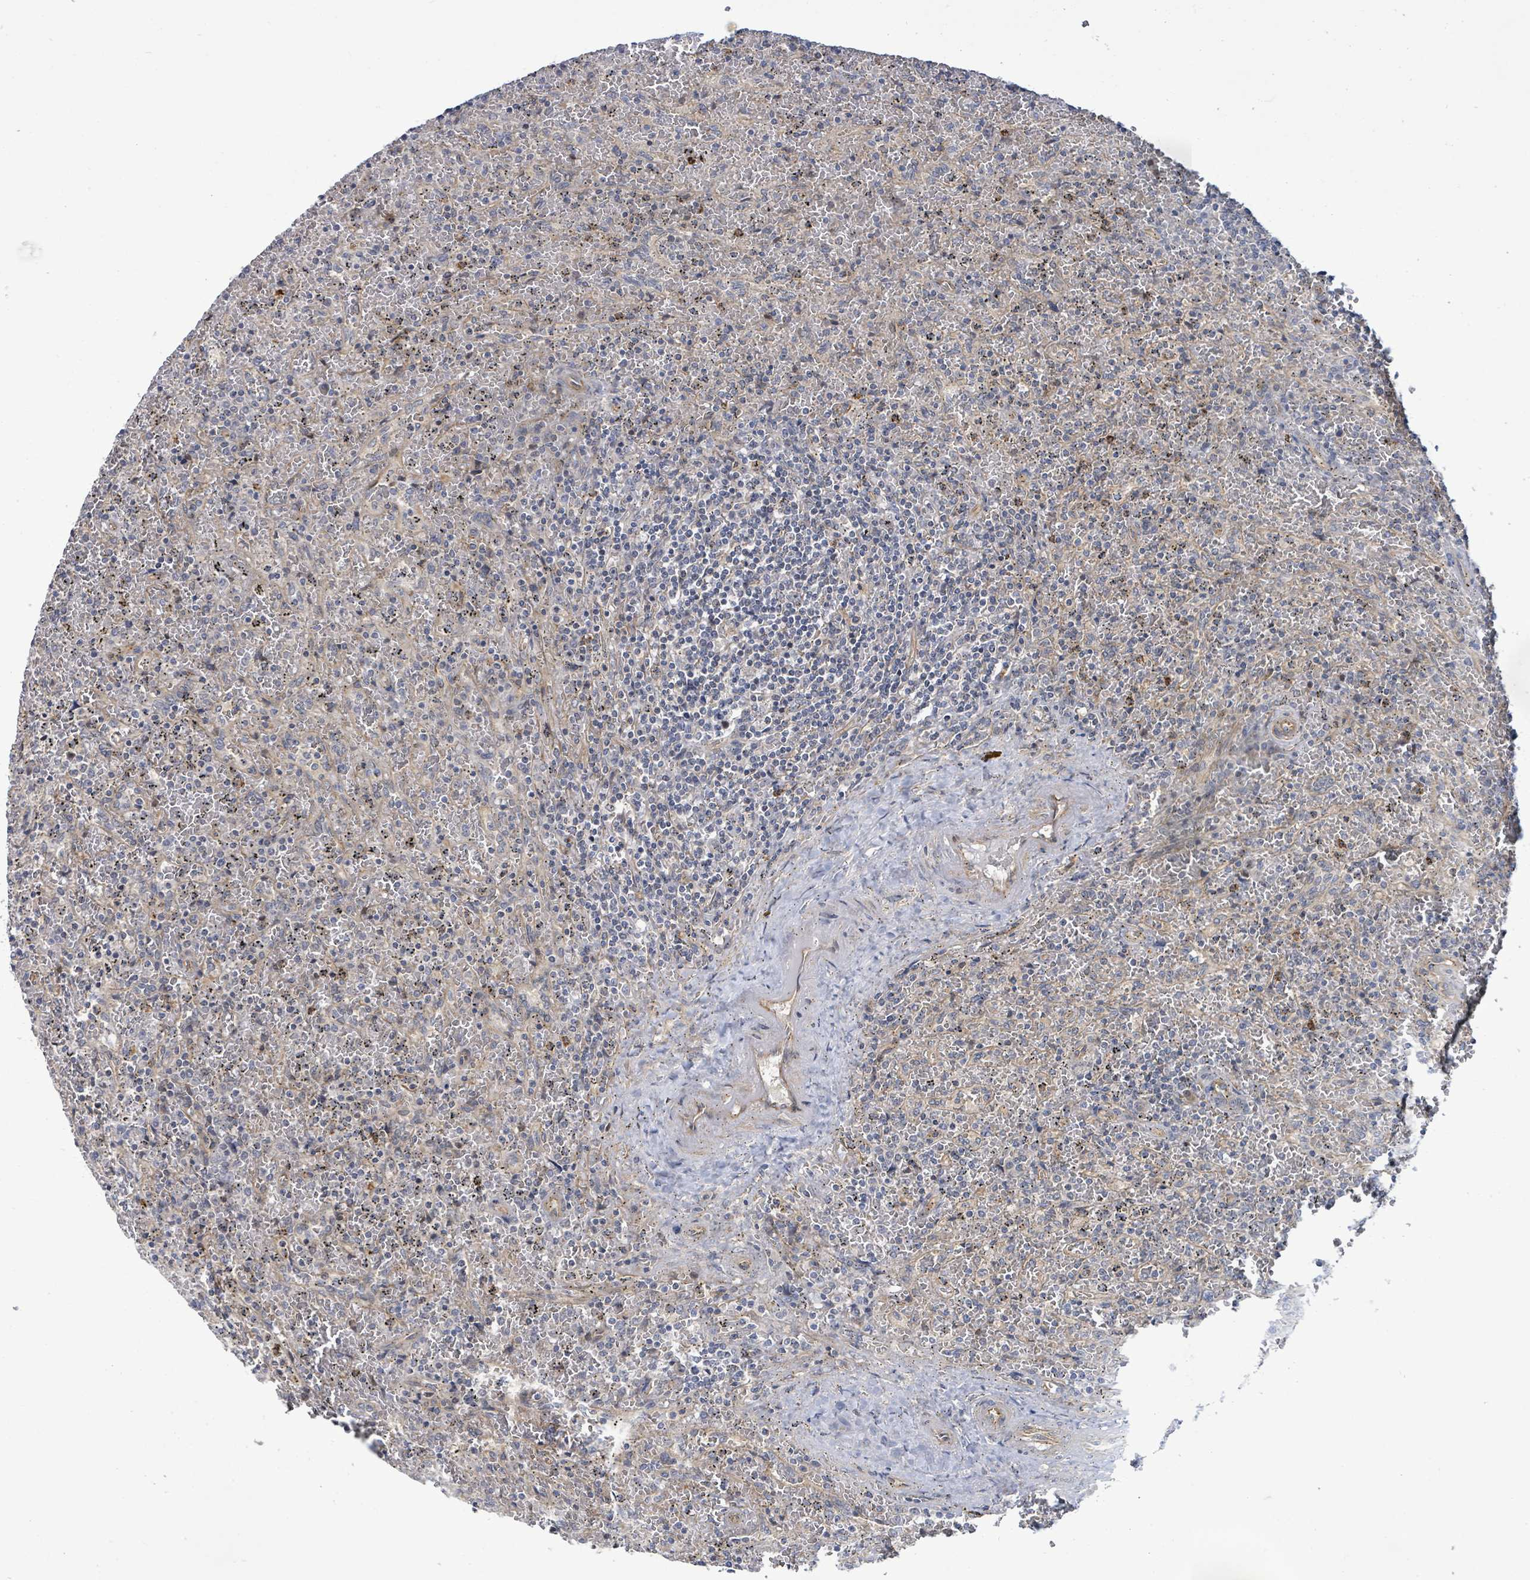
{"staining": {"intensity": "negative", "quantity": "none", "location": "none"}, "tissue": "lymphoma", "cell_type": "Tumor cells", "image_type": "cancer", "snomed": [{"axis": "morphology", "description": "Malignant lymphoma, non-Hodgkin's type, Low grade"}, {"axis": "topography", "description": "Spleen"}], "caption": "Micrograph shows no protein staining in tumor cells of low-grade malignant lymphoma, non-Hodgkin's type tissue.", "gene": "KBTBD11", "patient": {"sex": "female", "age": 64}}